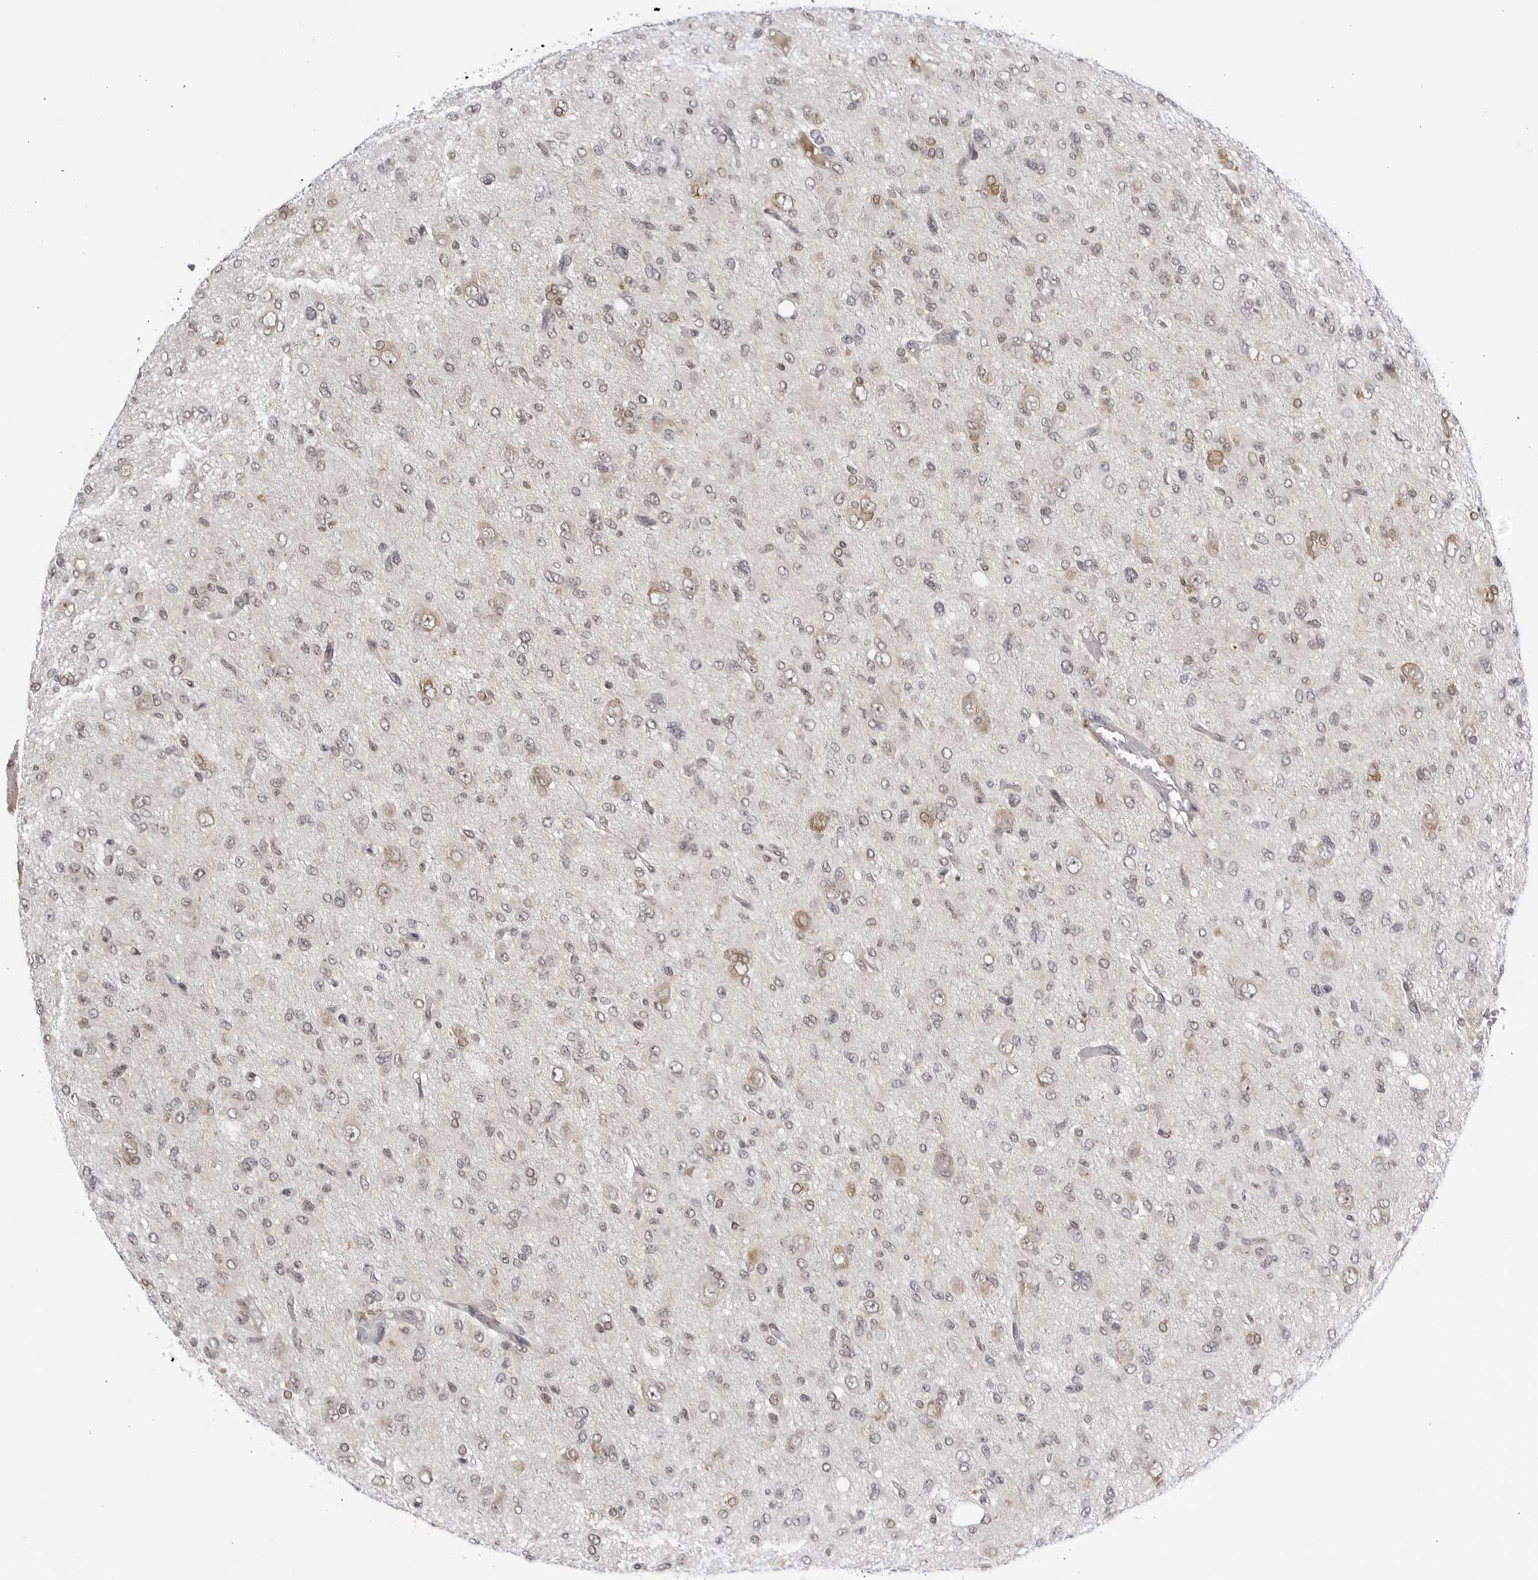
{"staining": {"intensity": "weak", "quantity": "<25%", "location": "nuclear"}, "tissue": "glioma", "cell_type": "Tumor cells", "image_type": "cancer", "snomed": [{"axis": "morphology", "description": "Glioma, malignant, High grade"}, {"axis": "topography", "description": "Brain"}], "caption": "High power microscopy micrograph of an immunohistochemistry image of glioma, revealing no significant staining in tumor cells.", "gene": "CC2D1B", "patient": {"sex": "female", "age": 59}}